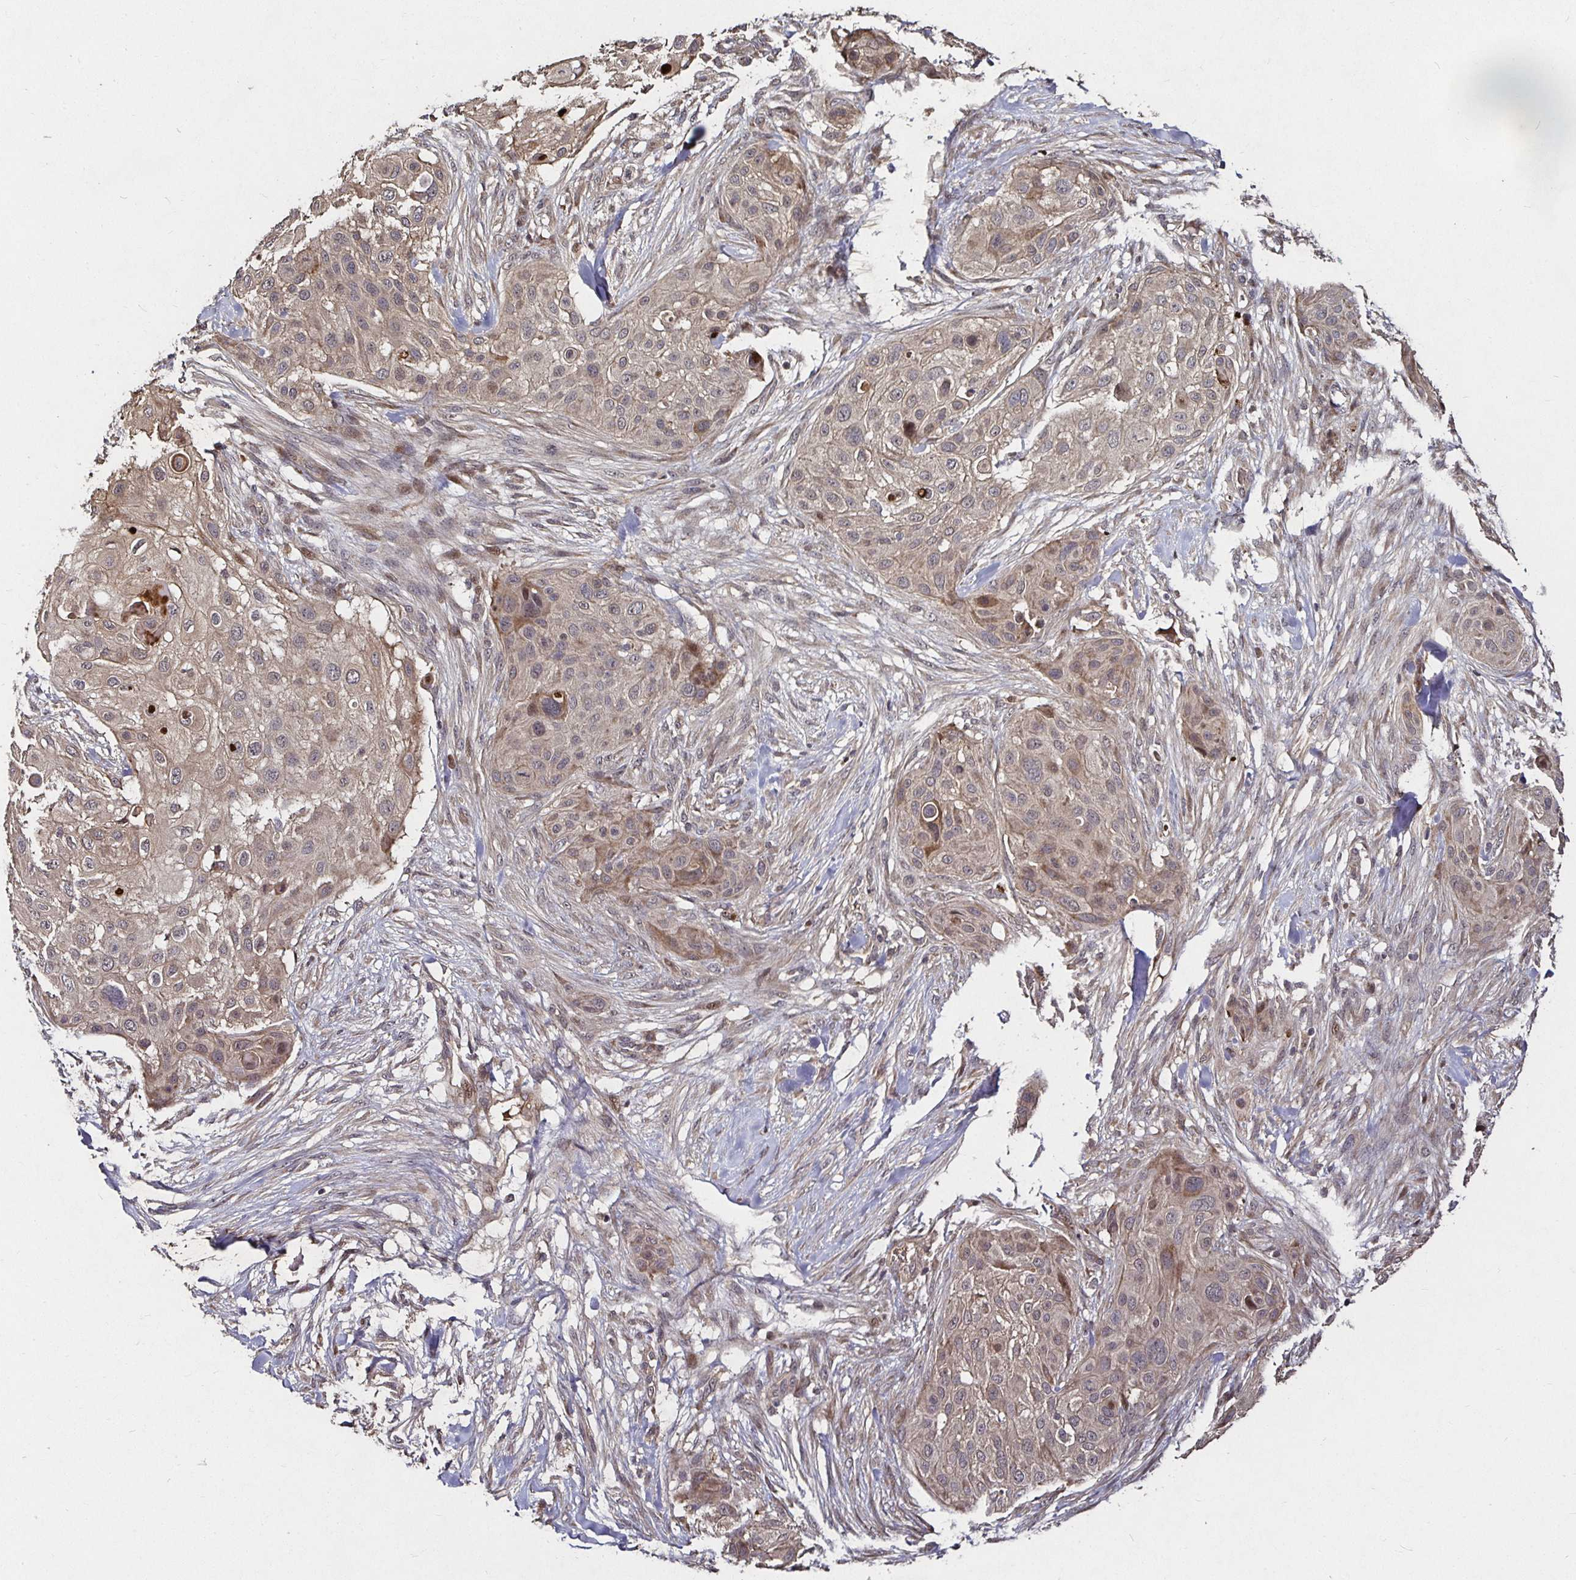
{"staining": {"intensity": "weak", "quantity": "25%-75%", "location": "cytoplasmic/membranous"}, "tissue": "skin cancer", "cell_type": "Tumor cells", "image_type": "cancer", "snomed": [{"axis": "morphology", "description": "Squamous cell carcinoma, NOS"}, {"axis": "topography", "description": "Skin"}], "caption": "Immunohistochemistry of skin cancer displays low levels of weak cytoplasmic/membranous positivity in approximately 25%-75% of tumor cells.", "gene": "SMYD3", "patient": {"sex": "female", "age": 87}}